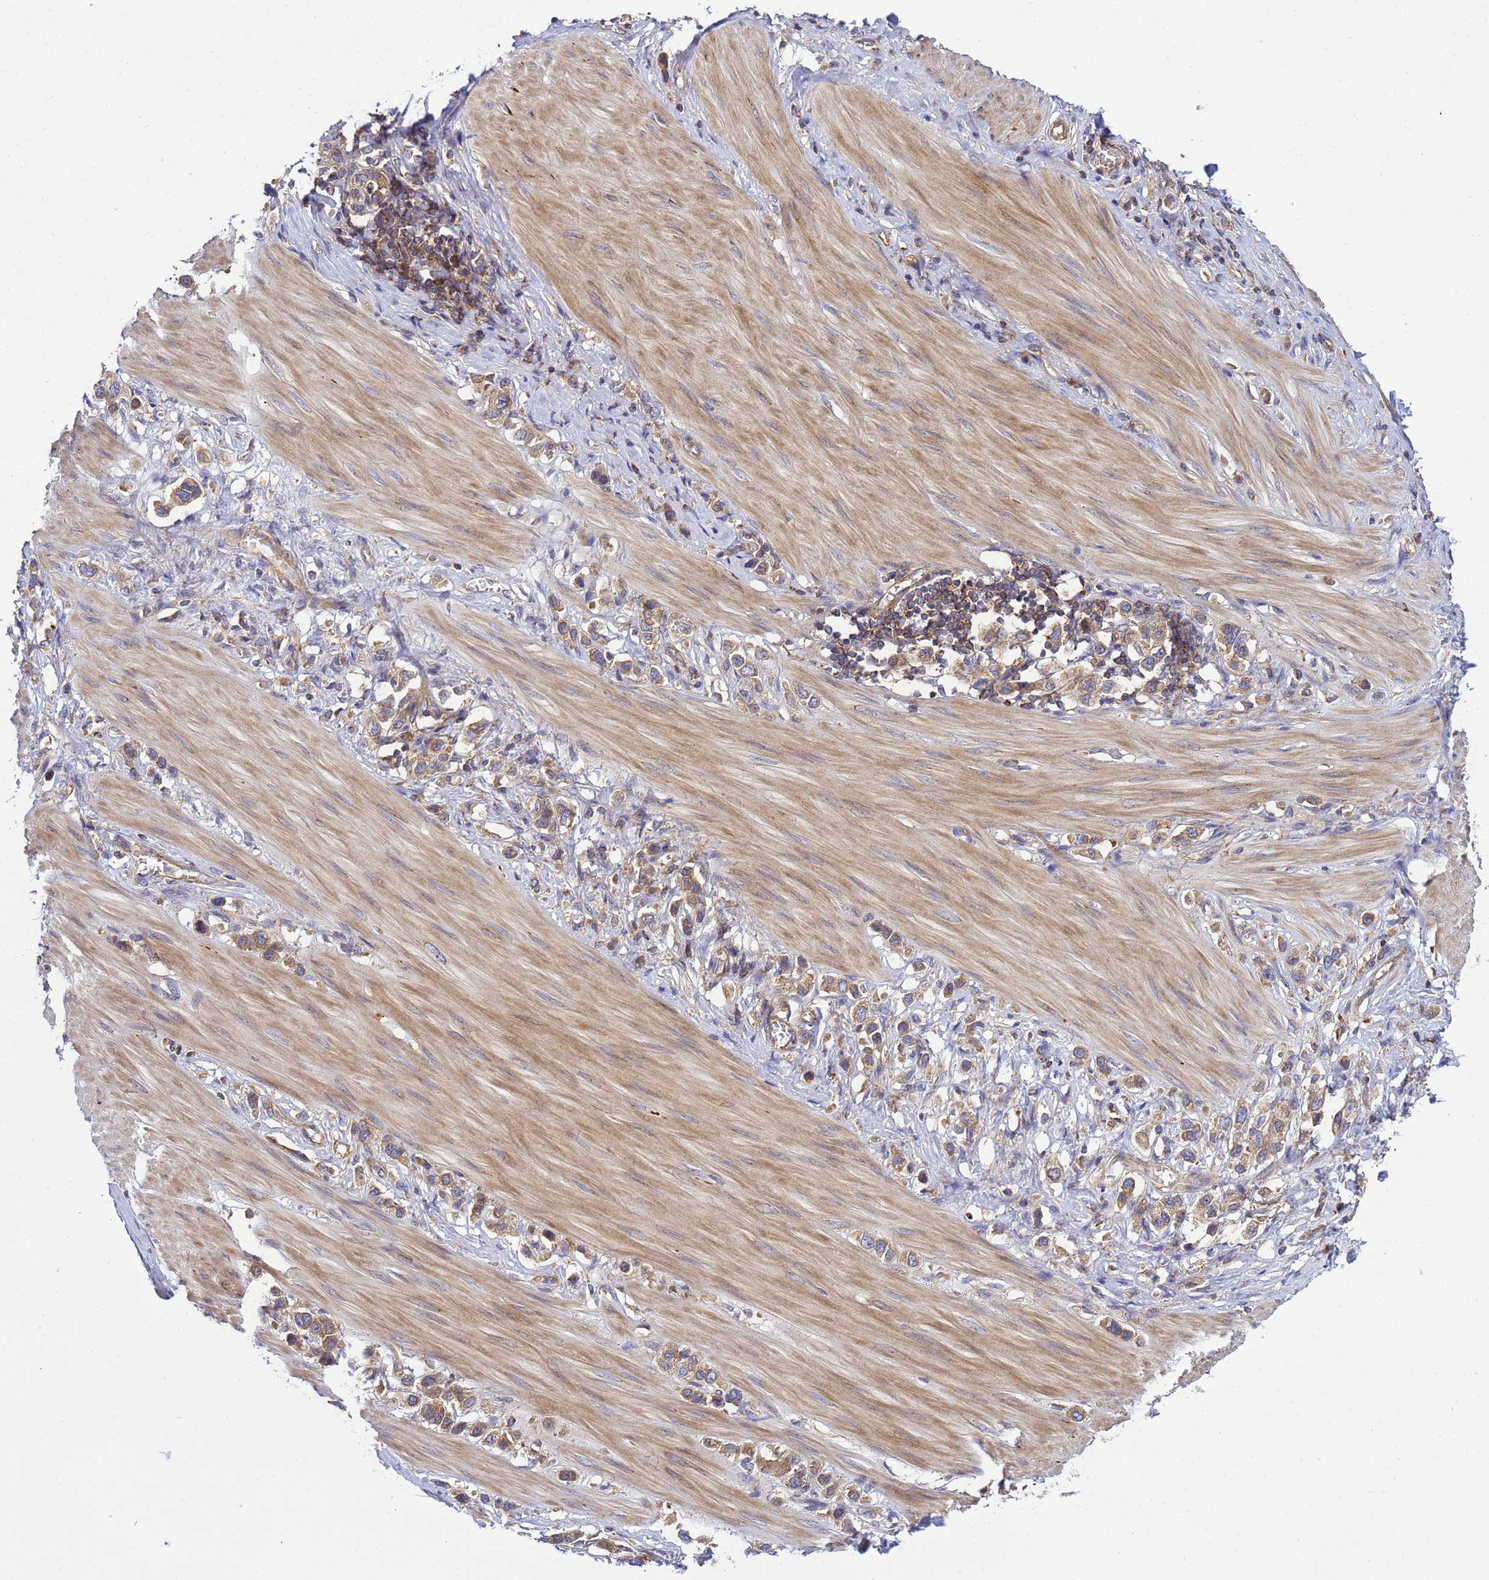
{"staining": {"intensity": "moderate", "quantity": ">75%", "location": "cytoplasmic/membranous"}, "tissue": "stomach cancer", "cell_type": "Tumor cells", "image_type": "cancer", "snomed": [{"axis": "morphology", "description": "Adenocarcinoma, NOS"}, {"axis": "topography", "description": "Stomach"}], "caption": "Immunohistochemical staining of stomach cancer (adenocarcinoma) demonstrates medium levels of moderate cytoplasmic/membranous protein positivity in approximately >75% of tumor cells.", "gene": "BECN1", "patient": {"sex": "female", "age": 65}}